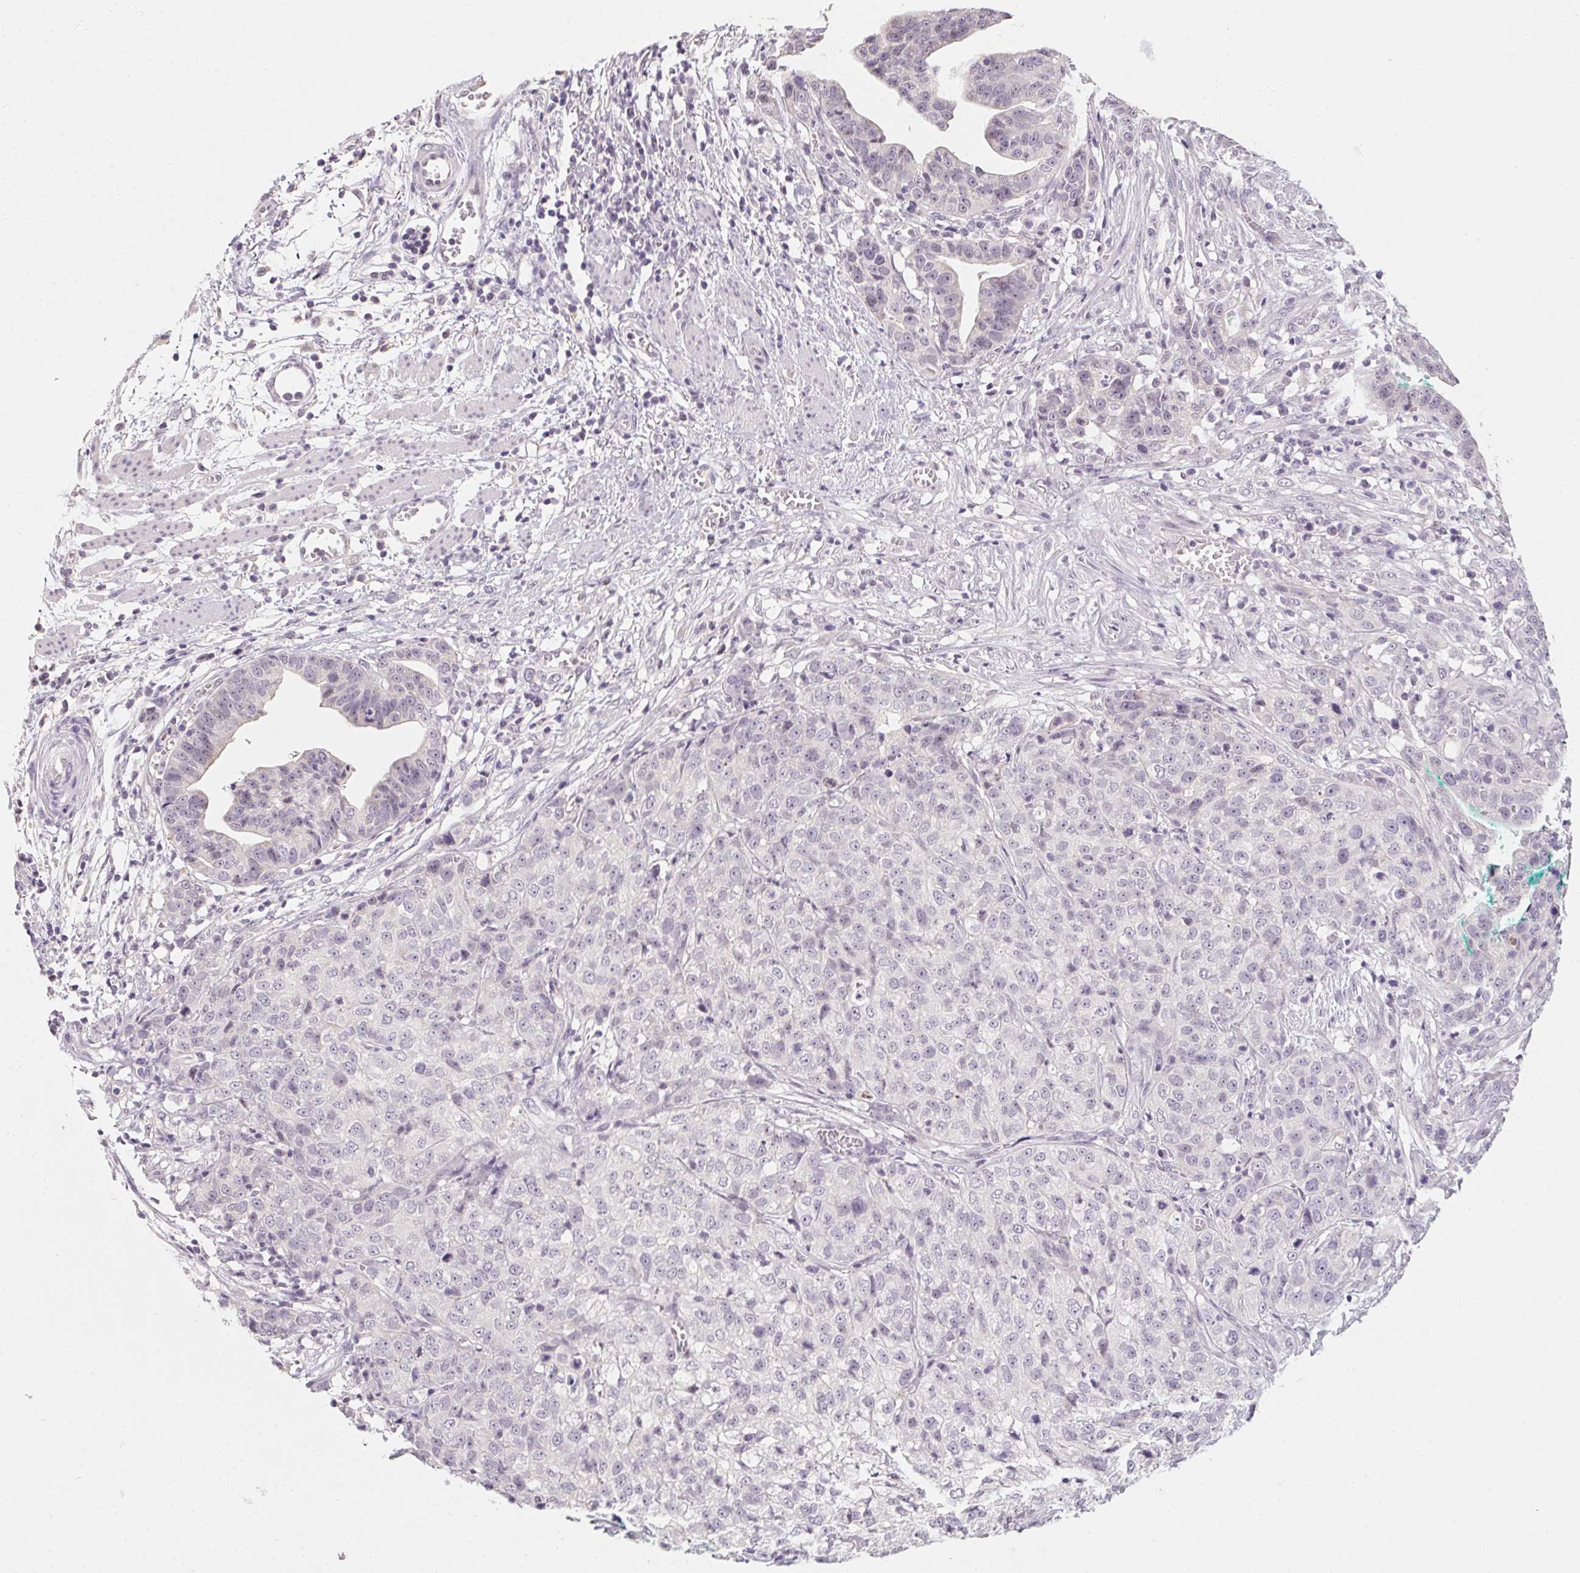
{"staining": {"intensity": "negative", "quantity": "none", "location": "none"}, "tissue": "stomach cancer", "cell_type": "Tumor cells", "image_type": "cancer", "snomed": [{"axis": "morphology", "description": "Adenocarcinoma, NOS"}, {"axis": "topography", "description": "Stomach, upper"}], "caption": "Immunohistochemistry micrograph of human adenocarcinoma (stomach) stained for a protein (brown), which exhibits no staining in tumor cells.", "gene": "CAPZA3", "patient": {"sex": "female", "age": 67}}